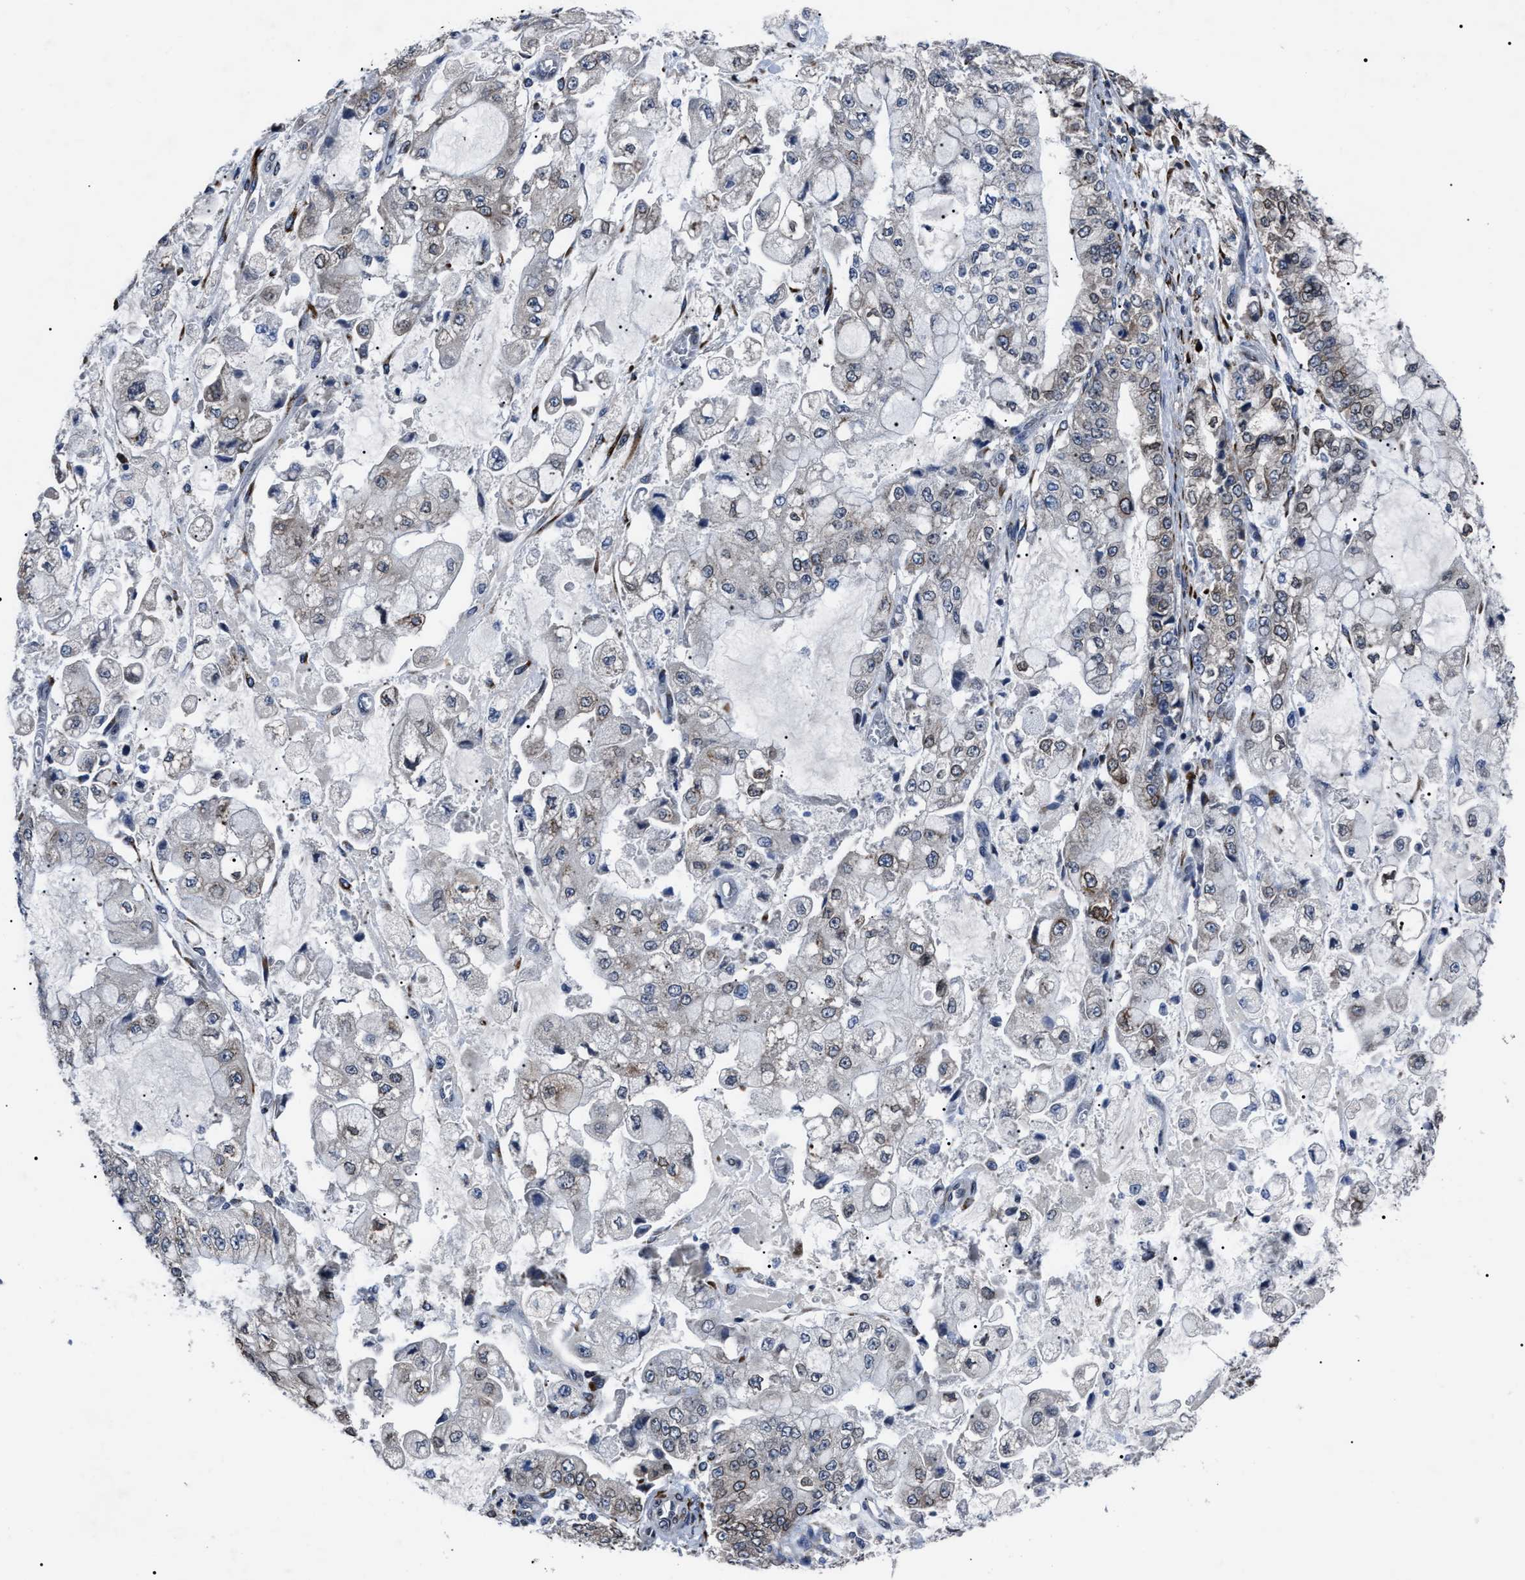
{"staining": {"intensity": "moderate", "quantity": "25%-75%", "location": "cytoplasmic/membranous"}, "tissue": "stomach cancer", "cell_type": "Tumor cells", "image_type": "cancer", "snomed": [{"axis": "morphology", "description": "Adenocarcinoma, NOS"}, {"axis": "topography", "description": "Stomach"}], "caption": "This is an image of immunohistochemistry staining of stomach adenocarcinoma, which shows moderate positivity in the cytoplasmic/membranous of tumor cells.", "gene": "LRRC14", "patient": {"sex": "male", "age": 76}}